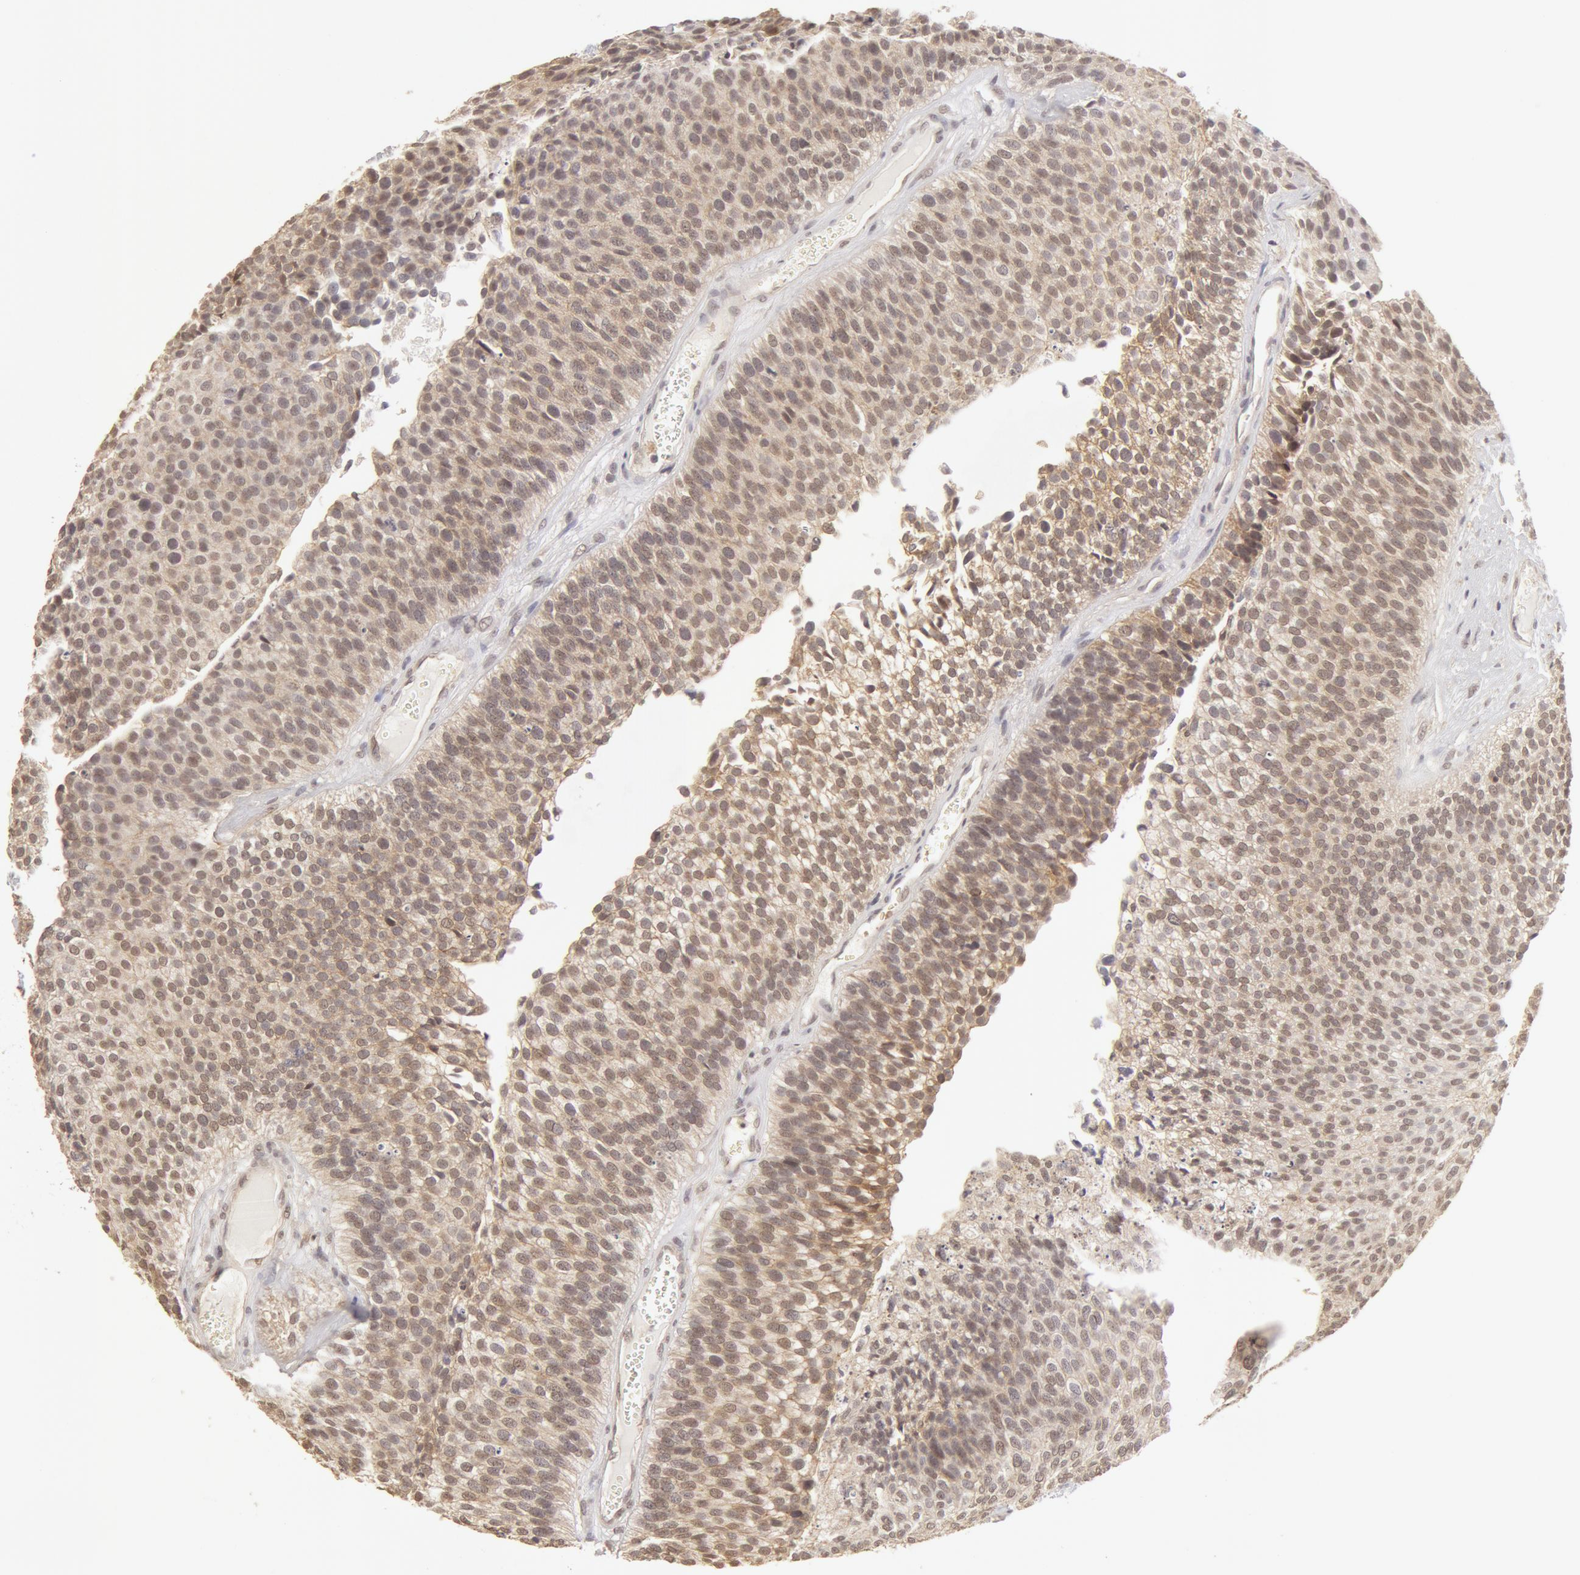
{"staining": {"intensity": "moderate", "quantity": "25%-75%", "location": "cytoplasmic/membranous"}, "tissue": "urothelial cancer", "cell_type": "Tumor cells", "image_type": "cancer", "snomed": [{"axis": "morphology", "description": "Urothelial carcinoma, Low grade"}, {"axis": "topography", "description": "Urinary bladder"}], "caption": "Brown immunohistochemical staining in human low-grade urothelial carcinoma reveals moderate cytoplasmic/membranous staining in approximately 25%-75% of tumor cells.", "gene": "ADAM10", "patient": {"sex": "male", "age": 84}}